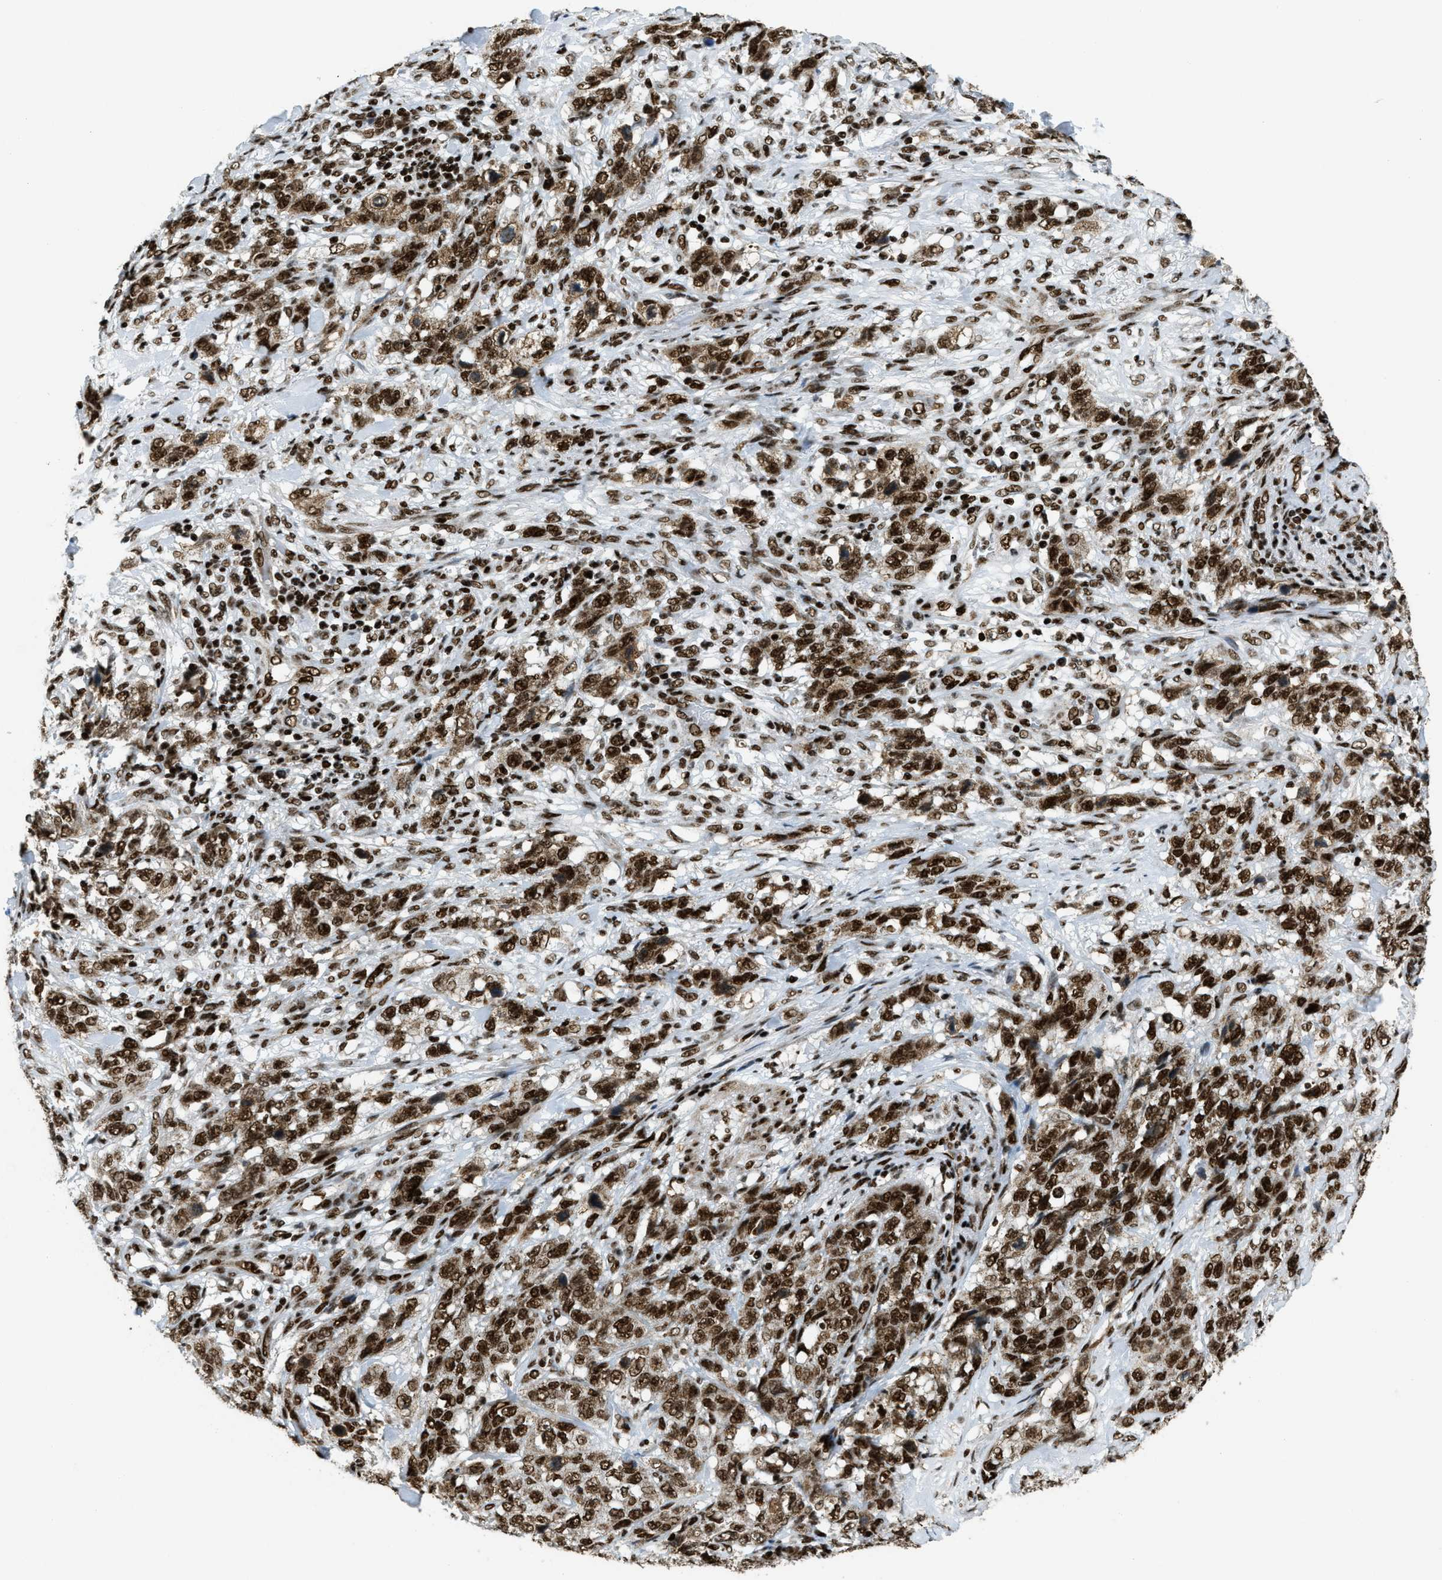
{"staining": {"intensity": "strong", "quantity": ">75%", "location": "nuclear"}, "tissue": "stomach cancer", "cell_type": "Tumor cells", "image_type": "cancer", "snomed": [{"axis": "morphology", "description": "Adenocarcinoma, NOS"}, {"axis": "topography", "description": "Stomach"}], "caption": "Brown immunohistochemical staining in adenocarcinoma (stomach) shows strong nuclear expression in approximately >75% of tumor cells.", "gene": "GABPB1", "patient": {"sex": "male", "age": 48}}